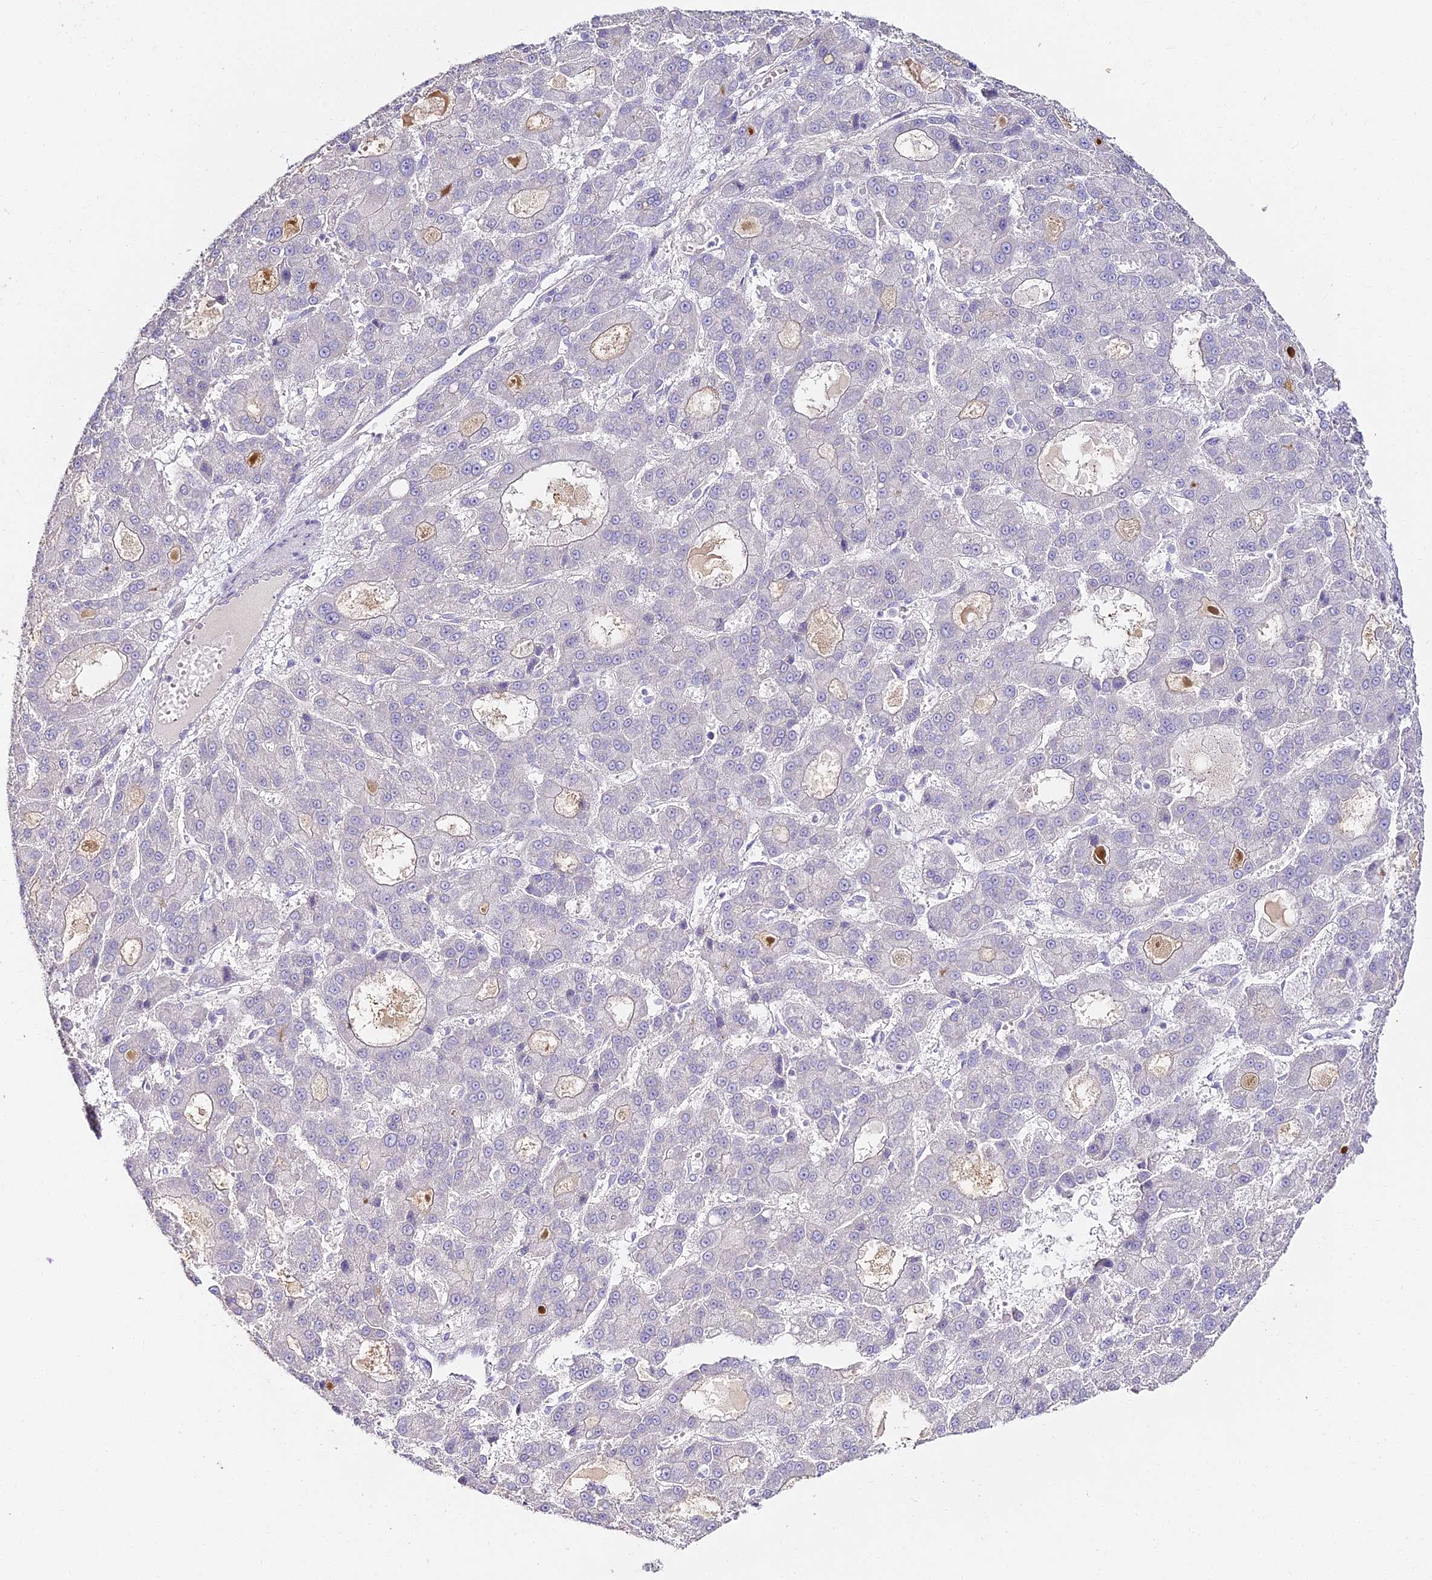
{"staining": {"intensity": "negative", "quantity": "none", "location": "none"}, "tissue": "liver cancer", "cell_type": "Tumor cells", "image_type": "cancer", "snomed": [{"axis": "morphology", "description": "Carcinoma, Hepatocellular, NOS"}, {"axis": "topography", "description": "Liver"}], "caption": "This is an IHC histopathology image of human hepatocellular carcinoma (liver). There is no staining in tumor cells.", "gene": "ALPG", "patient": {"sex": "male", "age": 70}}